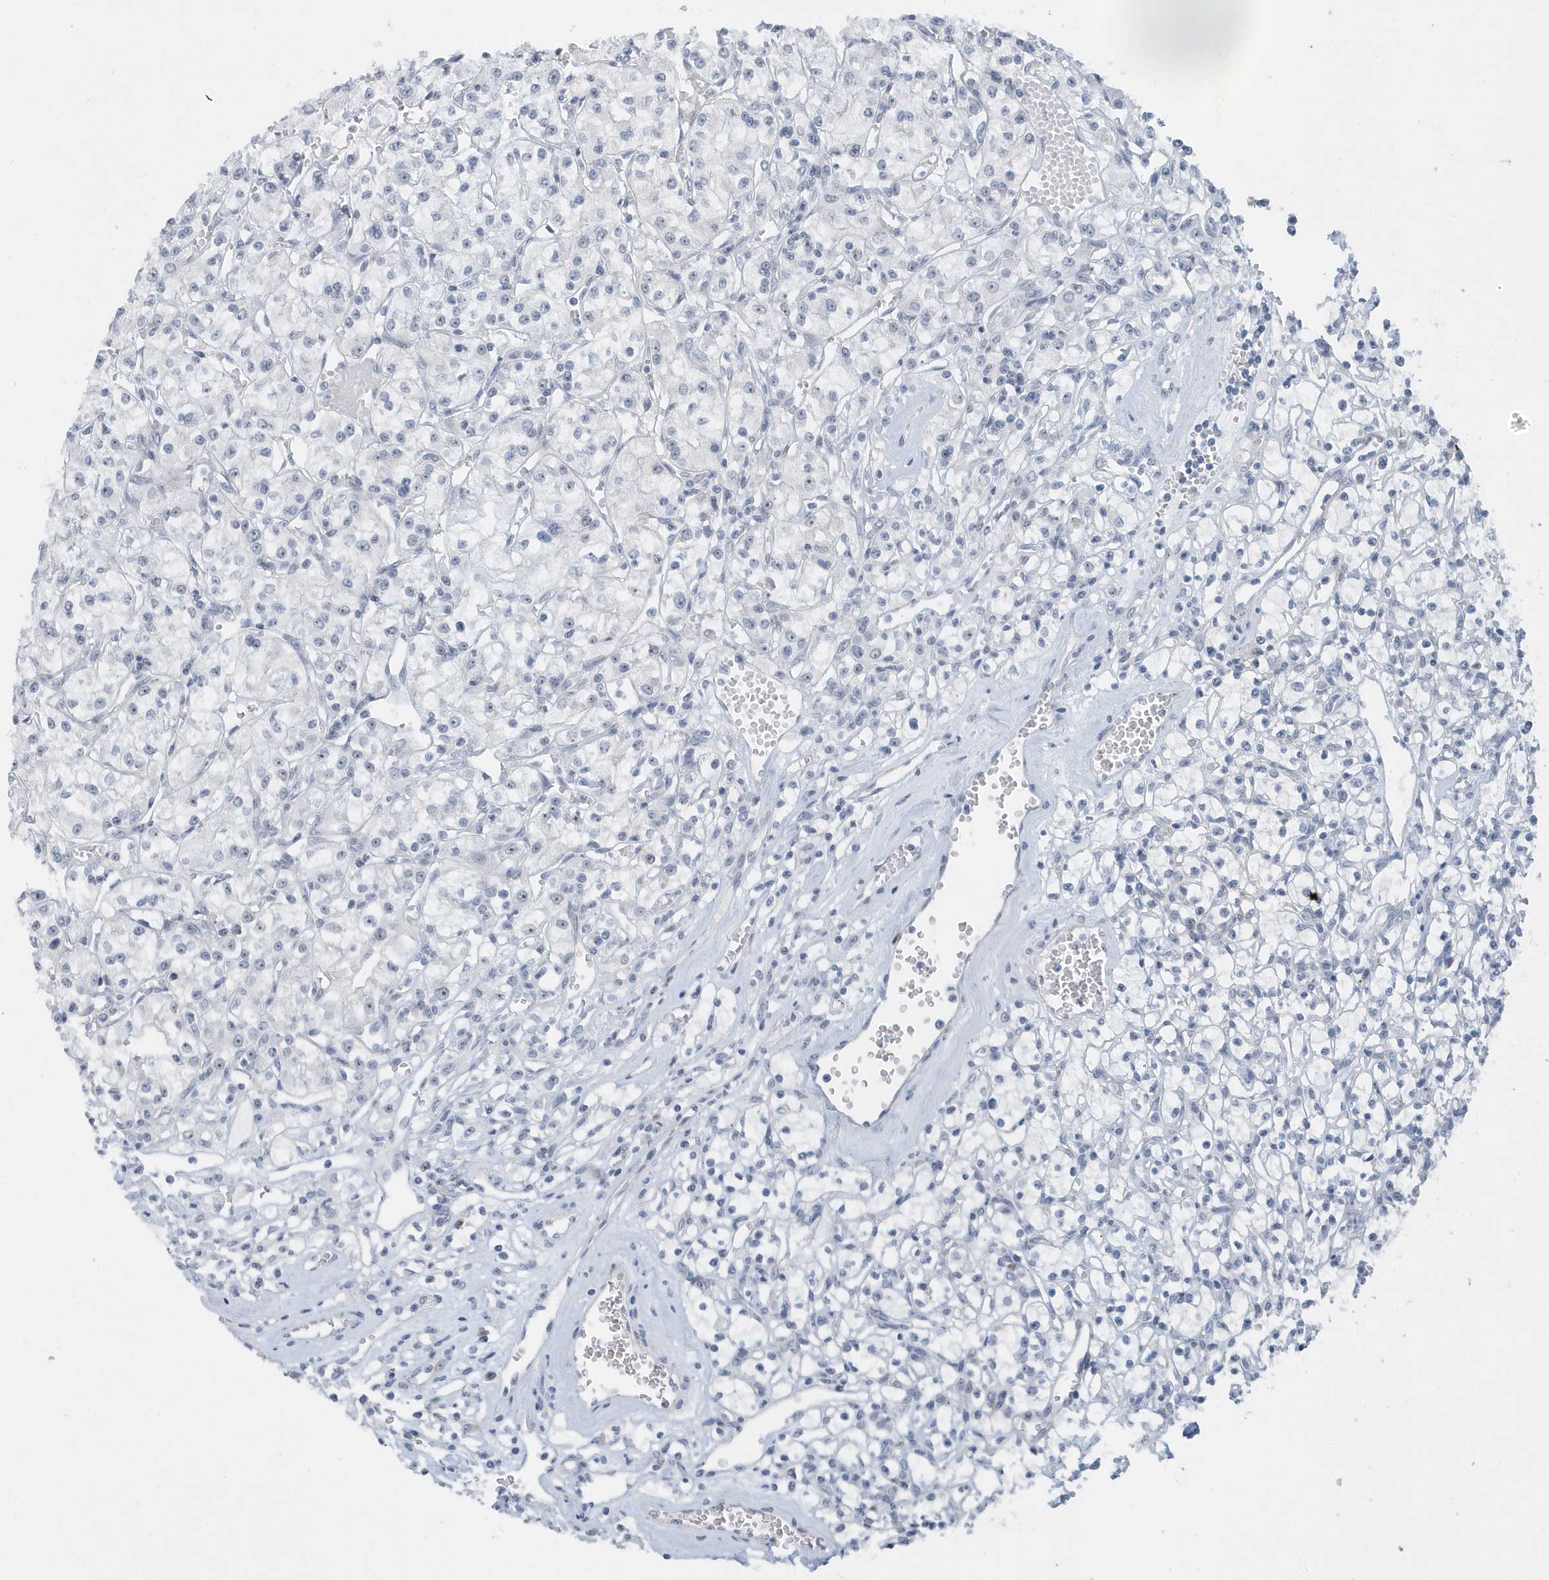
{"staining": {"intensity": "negative", "quantity": "none", "location": "none"}, "tissue": "renal cancer", "cell_type": "Tumor cells", "image_type": "cancer", "snomed": [{"axis": "morphology", "description": "Adenocarcinoma, NOS"}, {"axis": "topography", "description": "Kidney"}], "caption": "There is no significant staining in tumor cells of adenocarcinoma (renal). (Stains: DAB (3,3'-diaminobenzidine) immunohistochemistry (IHC) with hematoxylin counter stain, Microscopy: brightfield microscopy at high magnification).", "gene": "RPF2", "patient": {"sex": "female", "age": 59}}